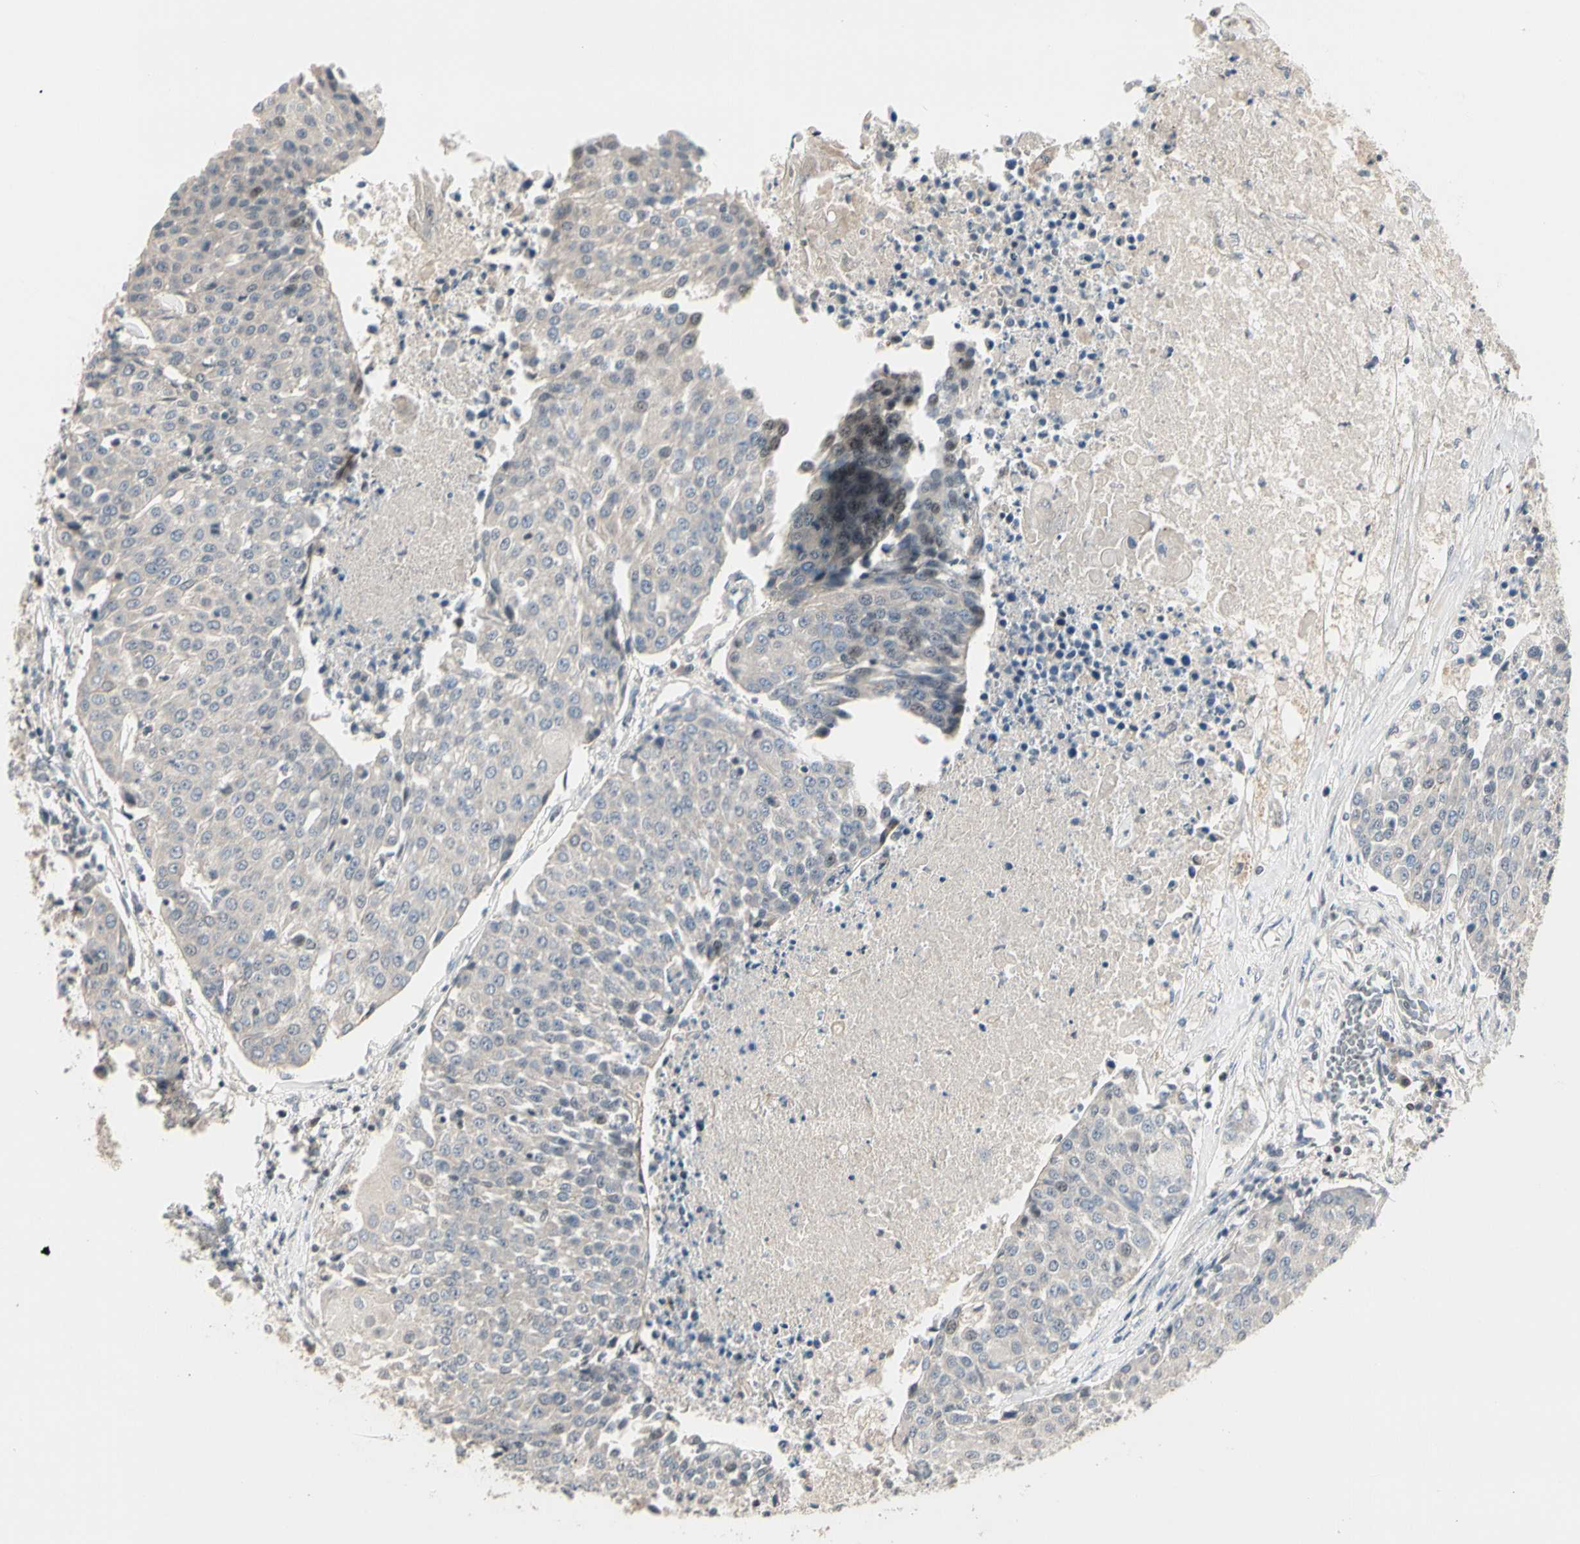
{"staining": {"intensity": "negative", "quantity": "none", "location": "none"}, "tissue": "urothelial cancer", "cell_type": "Tumor cells", "image_type": "cancer", "snomed": [{"axis": "morphology", "description": "Urothelial carcinoma, High grade"}, {"axis": "topography", "description": "Urinary bladder"}], "caption": "Tumor cells are negative for brown protein staining in urothelial carcinoma (high-grade). (Stains: DAB (3,3'-diaminobenzidine) immunohistochemistry with hematoxylin counter stain, Microscopy: brightfield microscopy at high magnification).", "gene": "GREM1", "patient": {"sex": "female", "age": 85}}